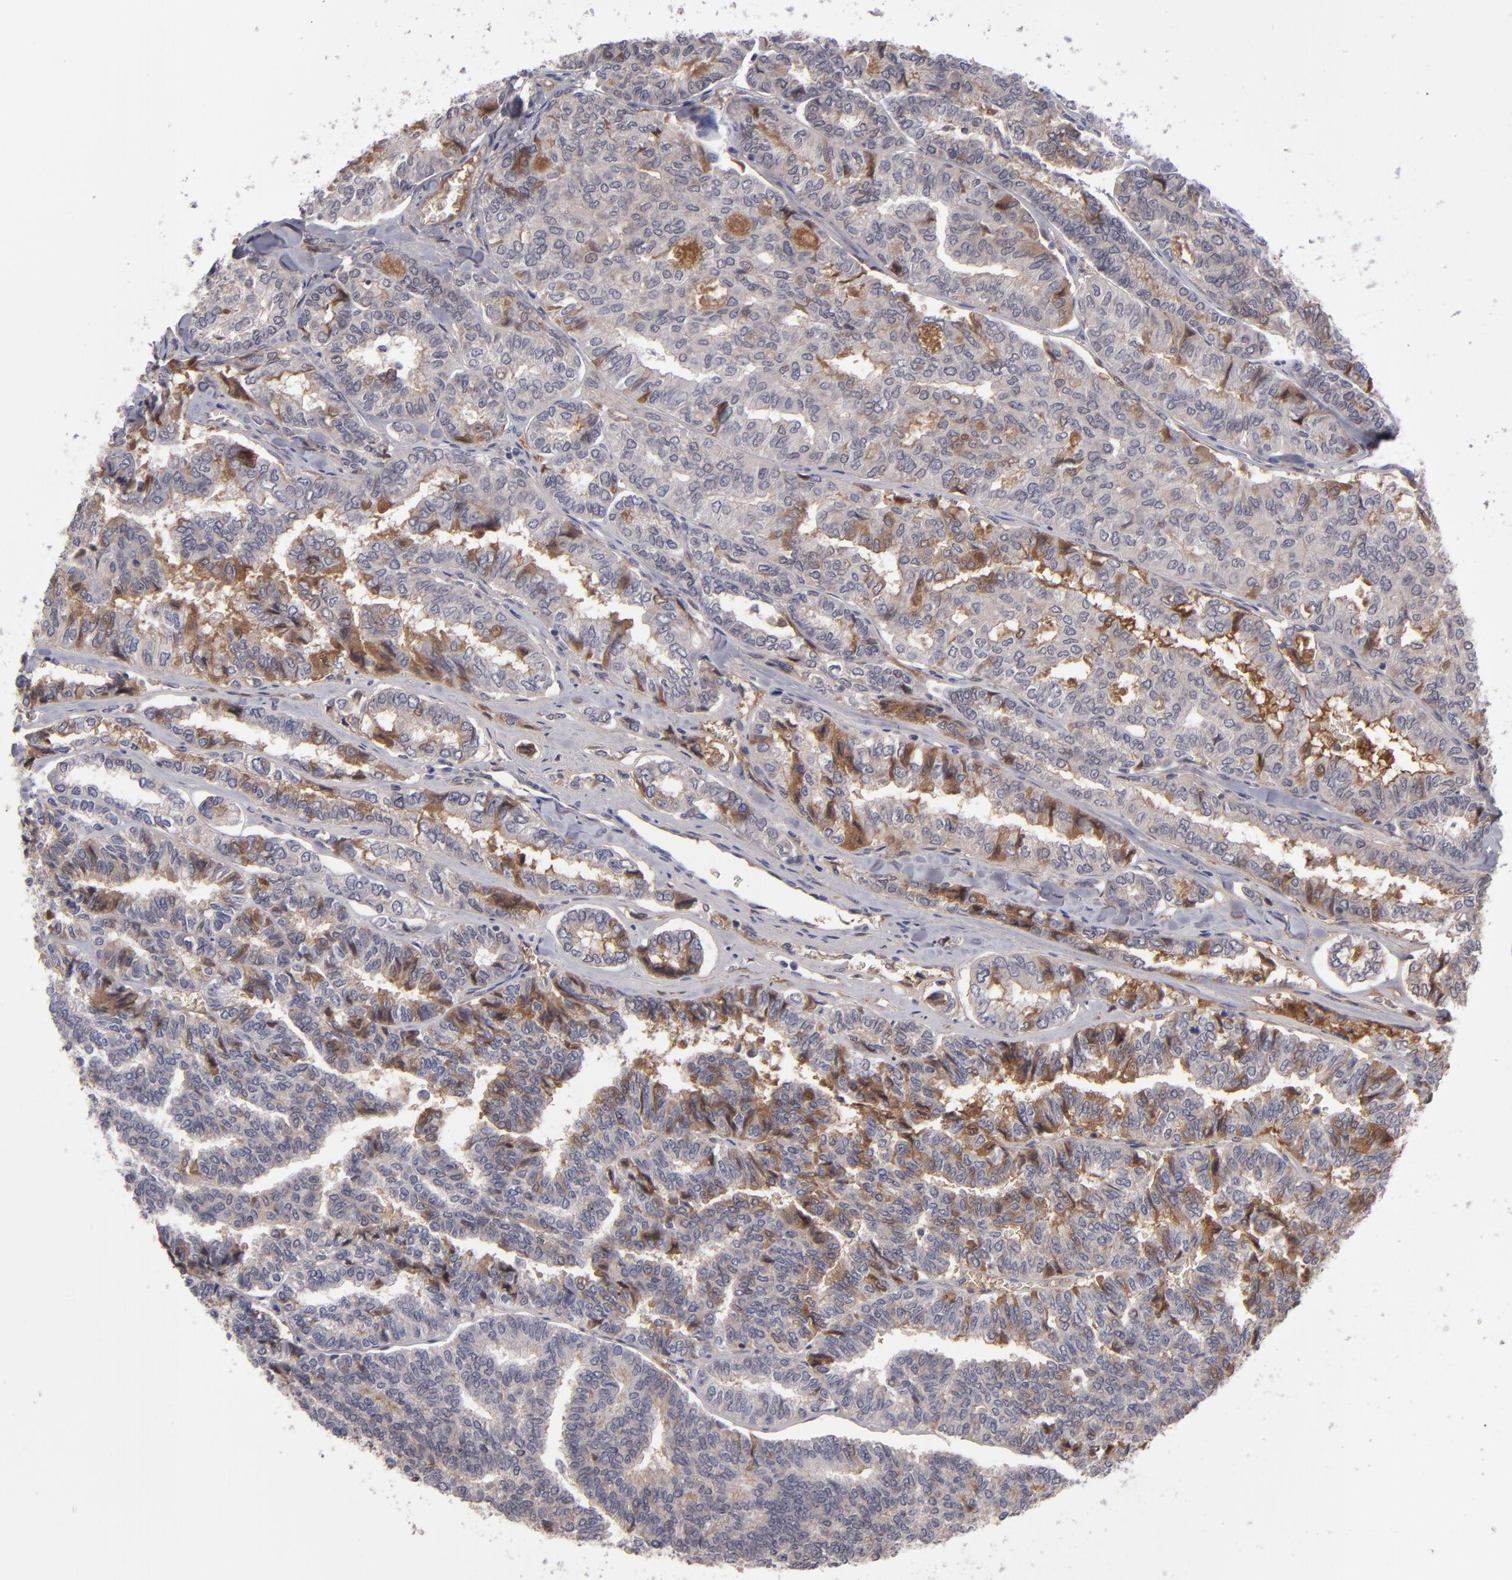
{"staining": {"intensity": "moderate", "quantity": "25%-75%", "location": "cytoplasmic/membranous"}, "tissue": "thyroid cancer", "cell_type": "Tumor cells", "image_type": "cancer", "snomed": [{"axis": "morphology", "description": "Papillary adenocarcinoma, NOS"}, {"axis": "topography", "description": "Thyroid gland"}], "caption": "Thyroid cancer was stained to show a protein in brown. There is medium levels of moderate cytoplasmic/membranous expression in about 25%-75% of tumor cells.", "gene": "ITIH4", "patient": {"sex": "female", "age": 35}}